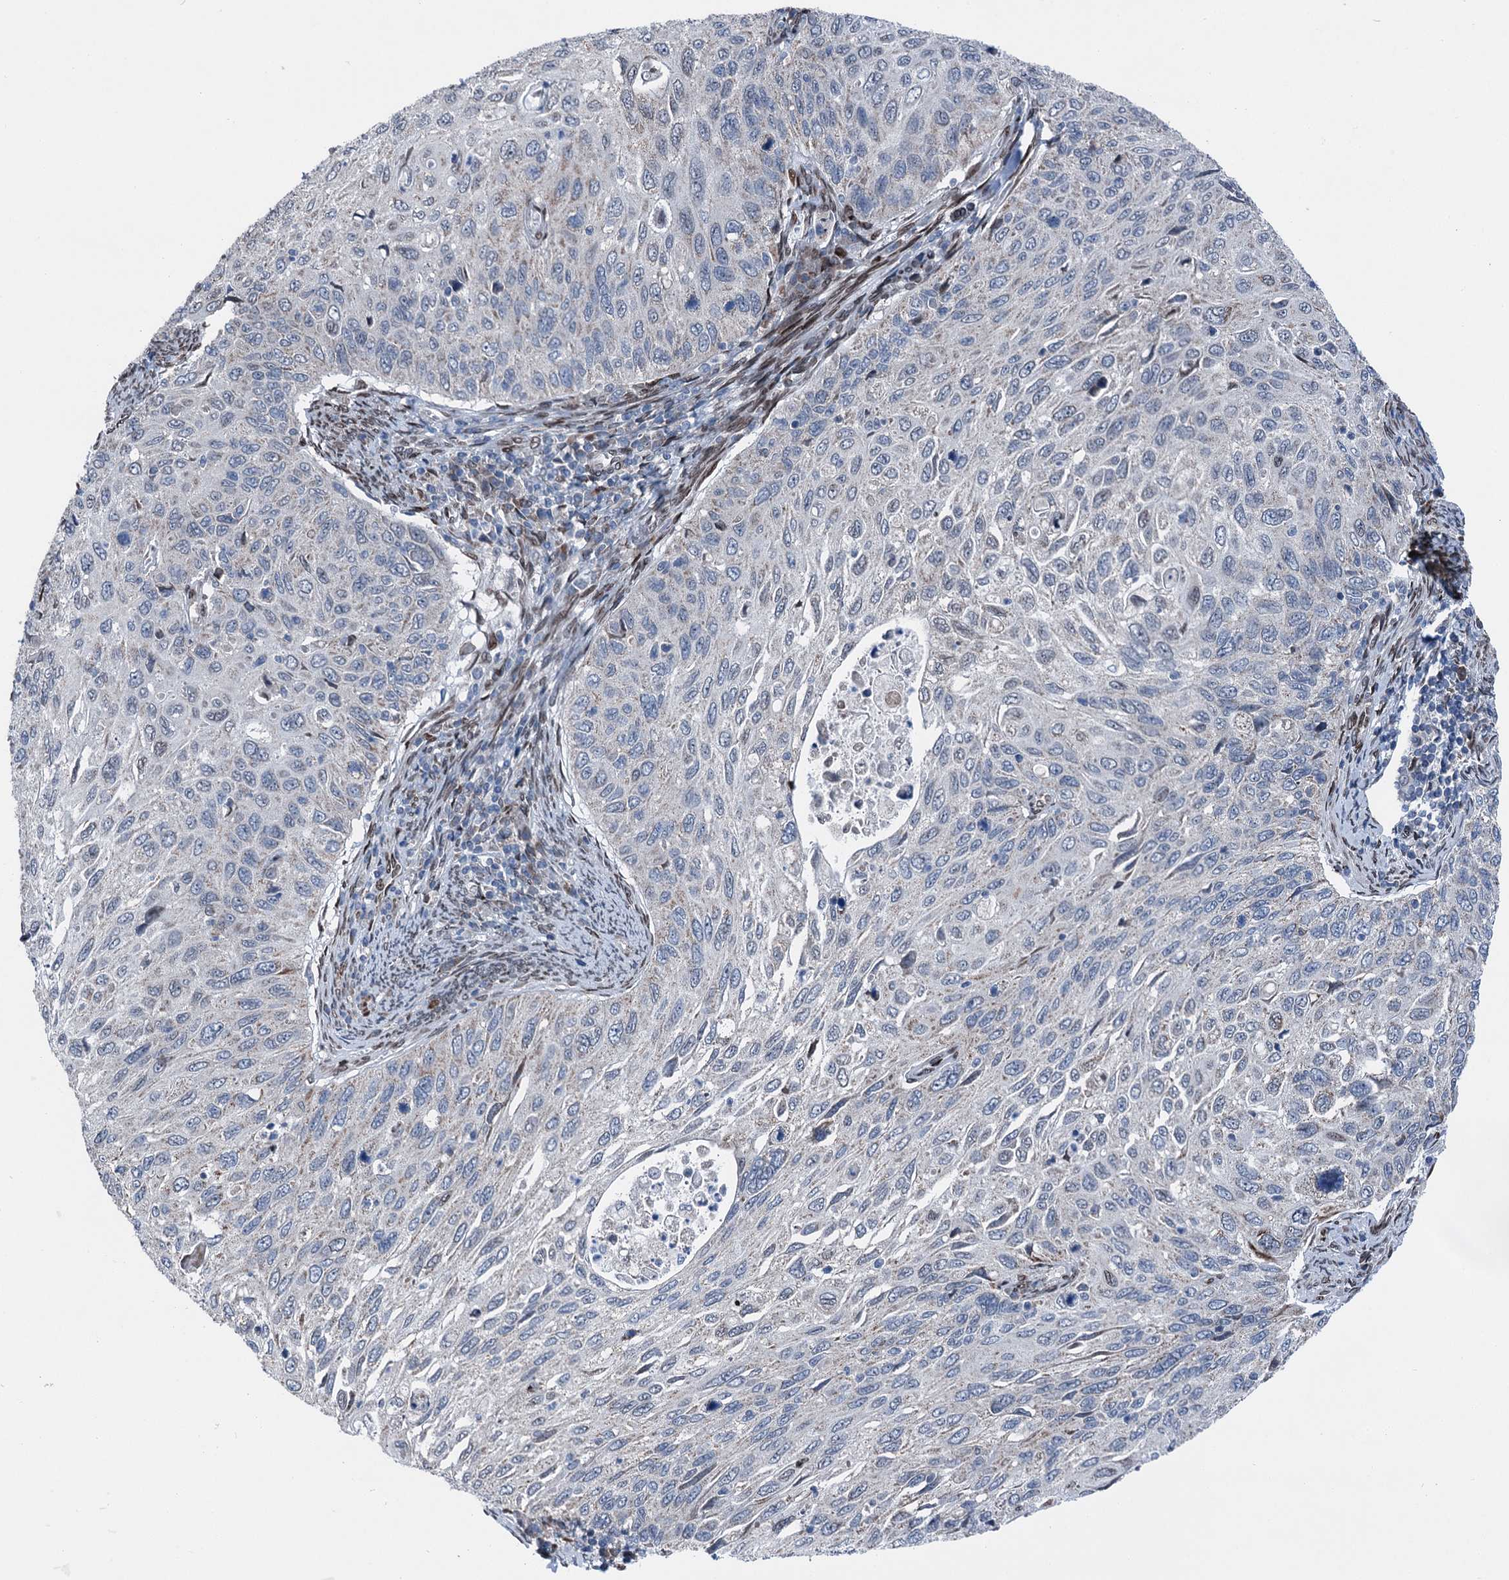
{"staining": {"intensity": "negative", "quantity": "none", "location": "none"}, "tissue": "cervical cancer", "cell_type": "Tumor cells", "image_type": "cancer", "snomed": [{"axis": "morphology", "description": "Squamous cell carcinoma, NOS"}, {"axis": "topography", "description": "Cervix"}], "caption": "High power microscopy photomicrograph of an immunohistochemistry (IHC) histopathology image of cervical cancer (squamous cell carcinoma), revealing no significant positivity in tumor cells.", "gene": "MRPL14", "patient": {"sex": "female", "age": 70}}